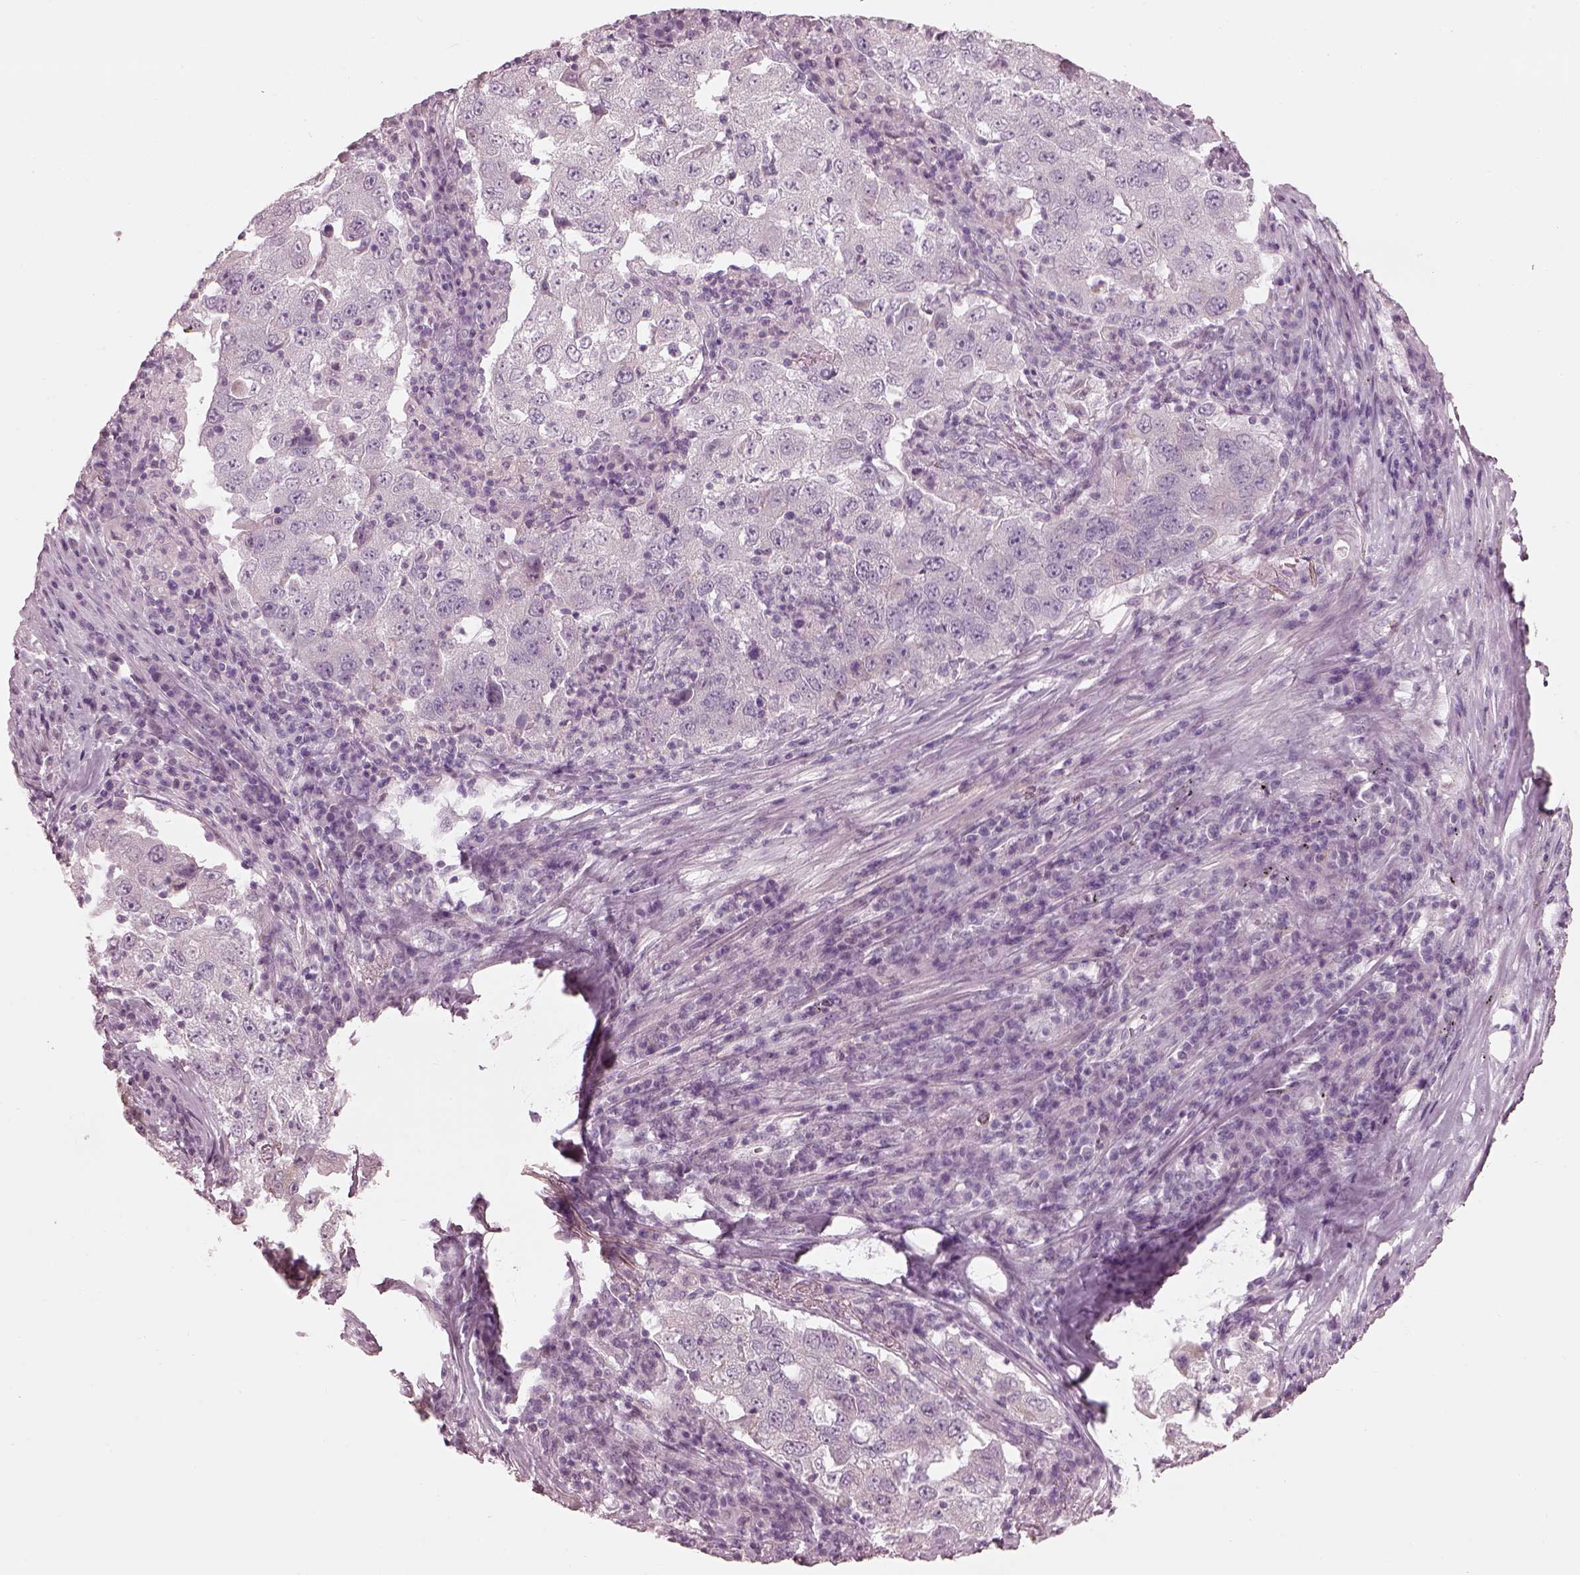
{"staining": {"intensity": "negative", "quantity": "none", "location": "none"}, "tissue": "lung cancer", "cell_type": "Tumor cells", "image_type": "cancer", "snomed": [{"axis": "morphology", "description": "Adenocarcinoma, NOS"}, {"axis": "topography", "description": "Lung"}], "caption": "Tumor cells are negative for protein expression in human lung cancer (adenocarcinoma). (DAB immunohistochemistry (IHC), high magnification).", "gene": "RSPH9", "patient": {"sex": "male", "age": 73}}